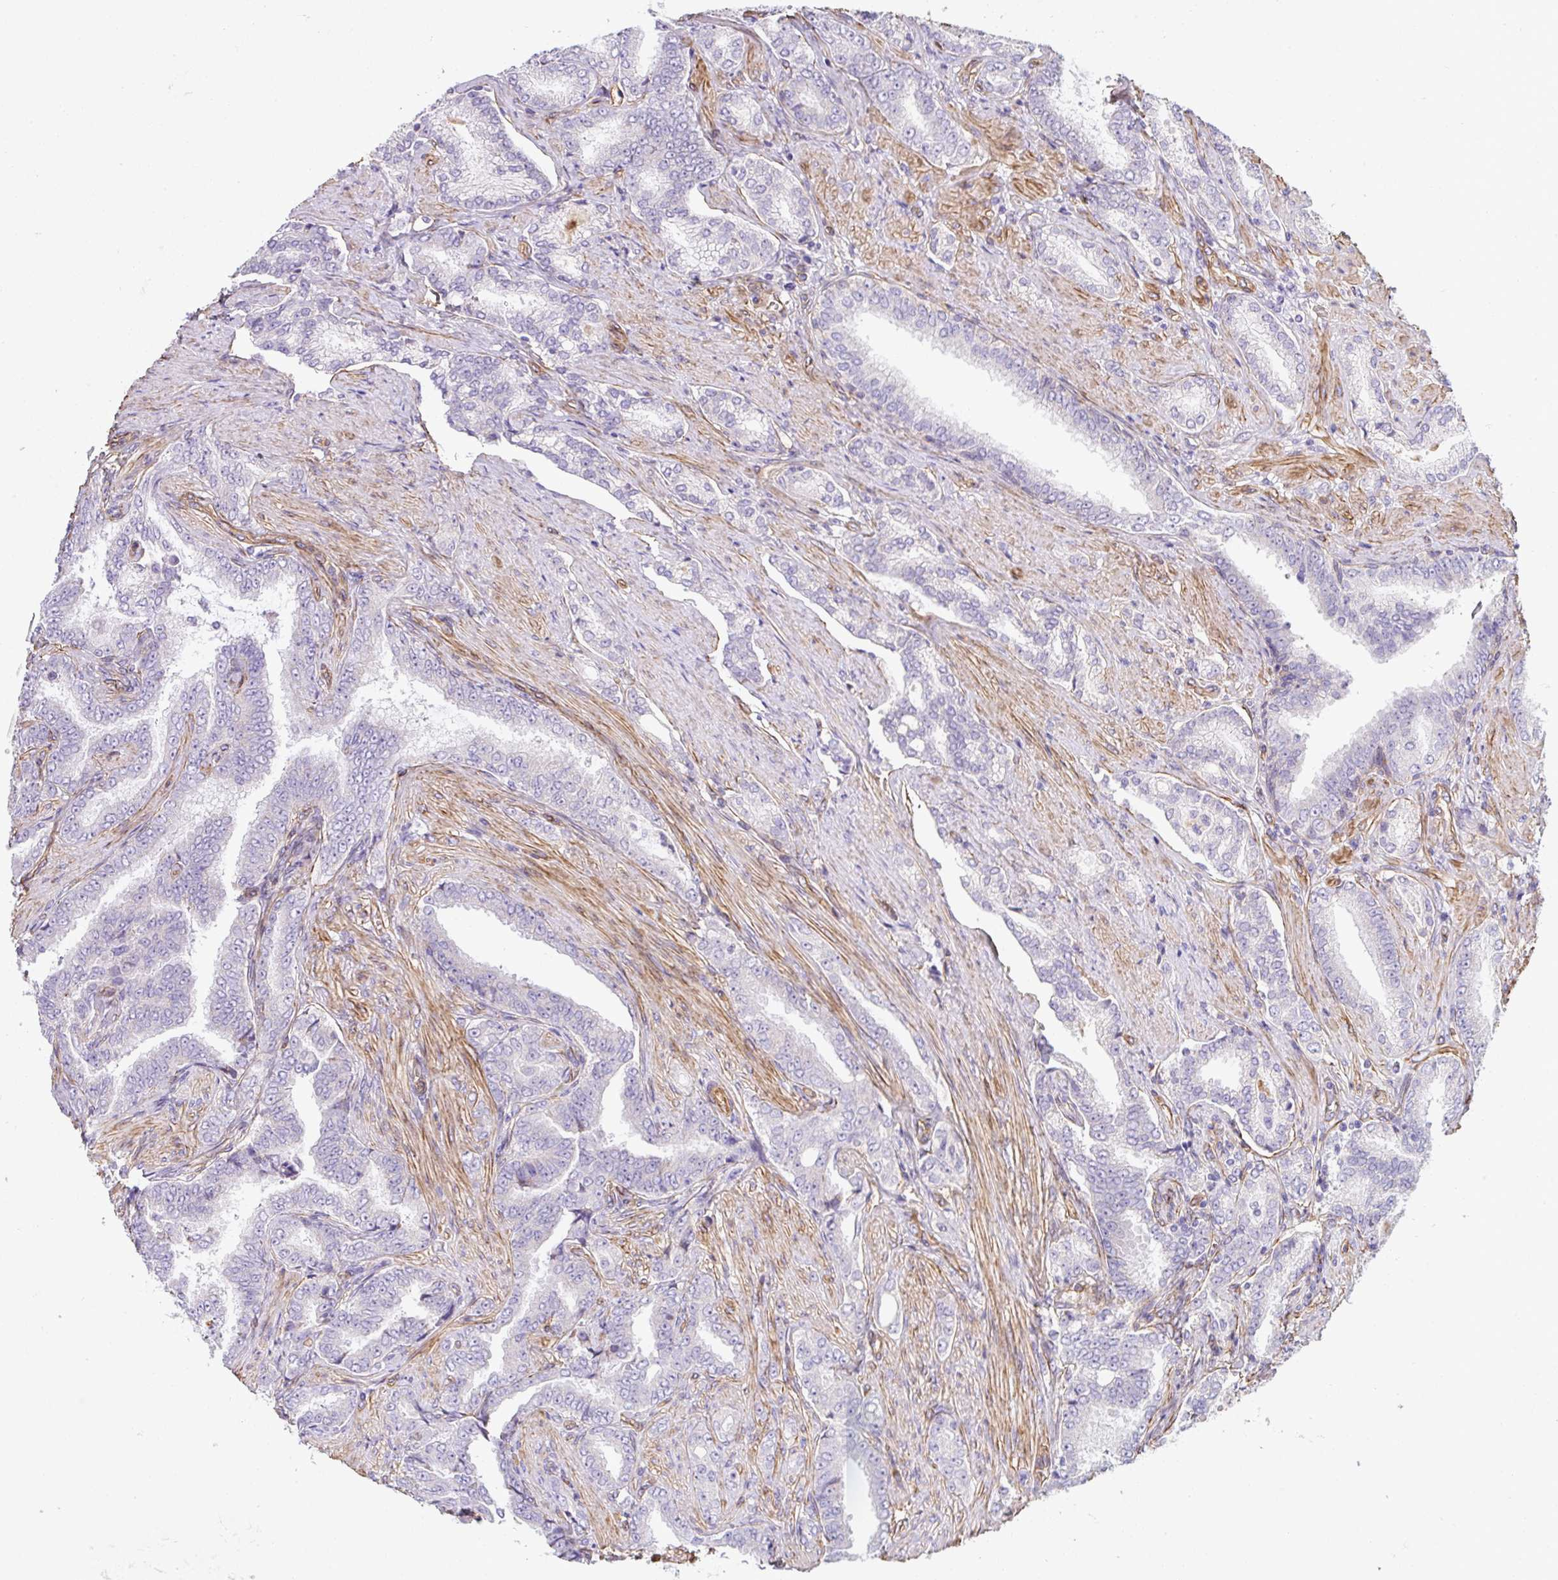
{"staining": {"intensity": "negative", "quantity": "none", "location": "none"}, "tissue": "prostate cancer", "cell_type": "Tumor cells", "image_type": "cancer", "snomed": [{"axis": "morphology", "description": "Adenocarcinoma, High grade"}, {"axis": "topography", "description": "Prostate"}], "caption": "The image shows no significant staining in tumor cells of high-grade adenocarcinoma (prostate). (DAB immunohistochemistry (IHC), high magnification).", "gene": "ANKUB1", "patient": {"sex": "male", "age": 72}}